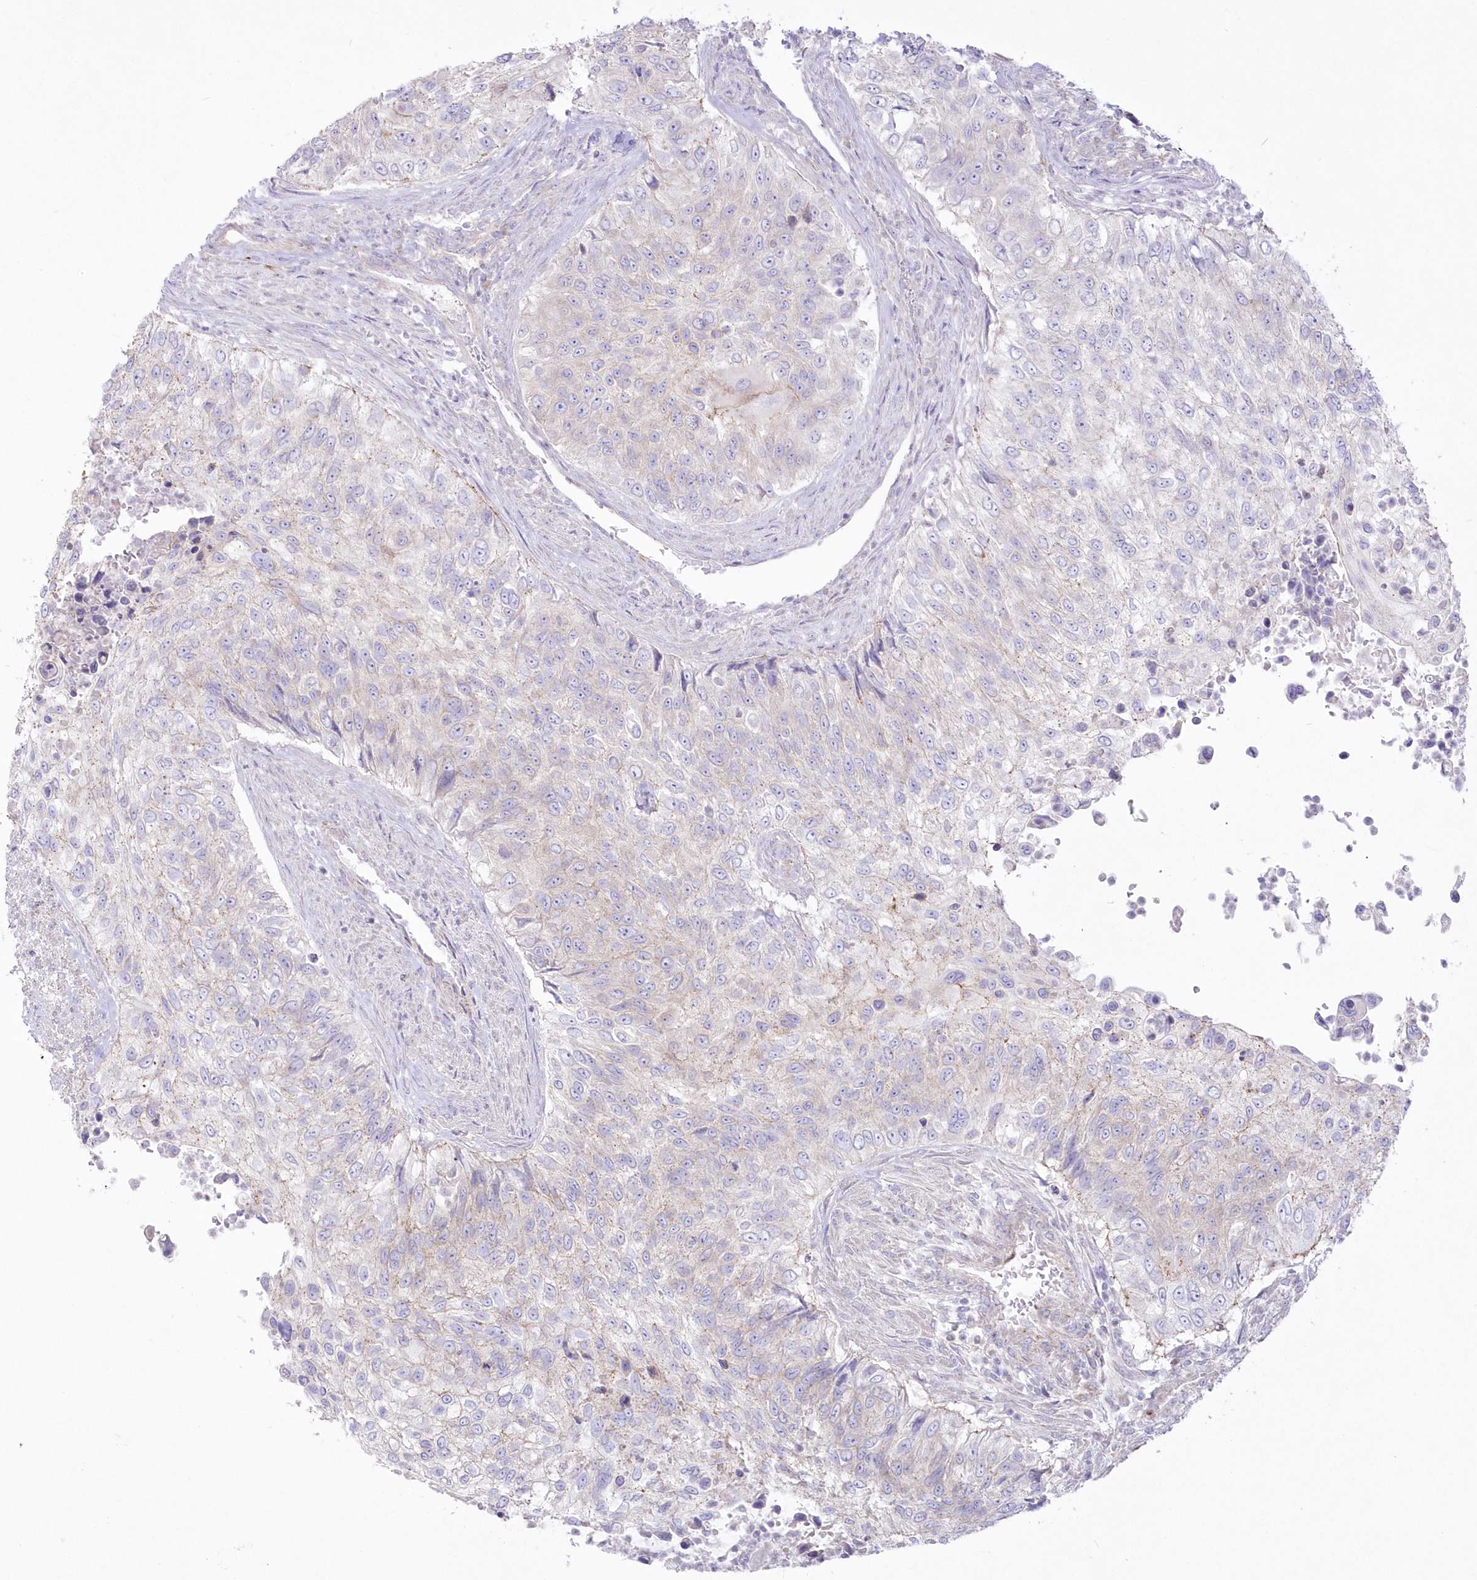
{"staining": {"intensity": "negative", "quantity": "none", "location": "none"}, "tissue": "urothelial cancer", "cell_type": "Tumor cells", "image_type": "cancer", "snomed": [{"axis": "morphology", "description": "Urothelial carcinoma, High grade"}, {"axis": "topography", "description": "Urinary bladder"}], "caption": "Histopathology image shows no significant protein staining in tumor cells of urothelial cancer.", "gene": "ZNF843", "patient": {"sex": "female", "age": 60}}